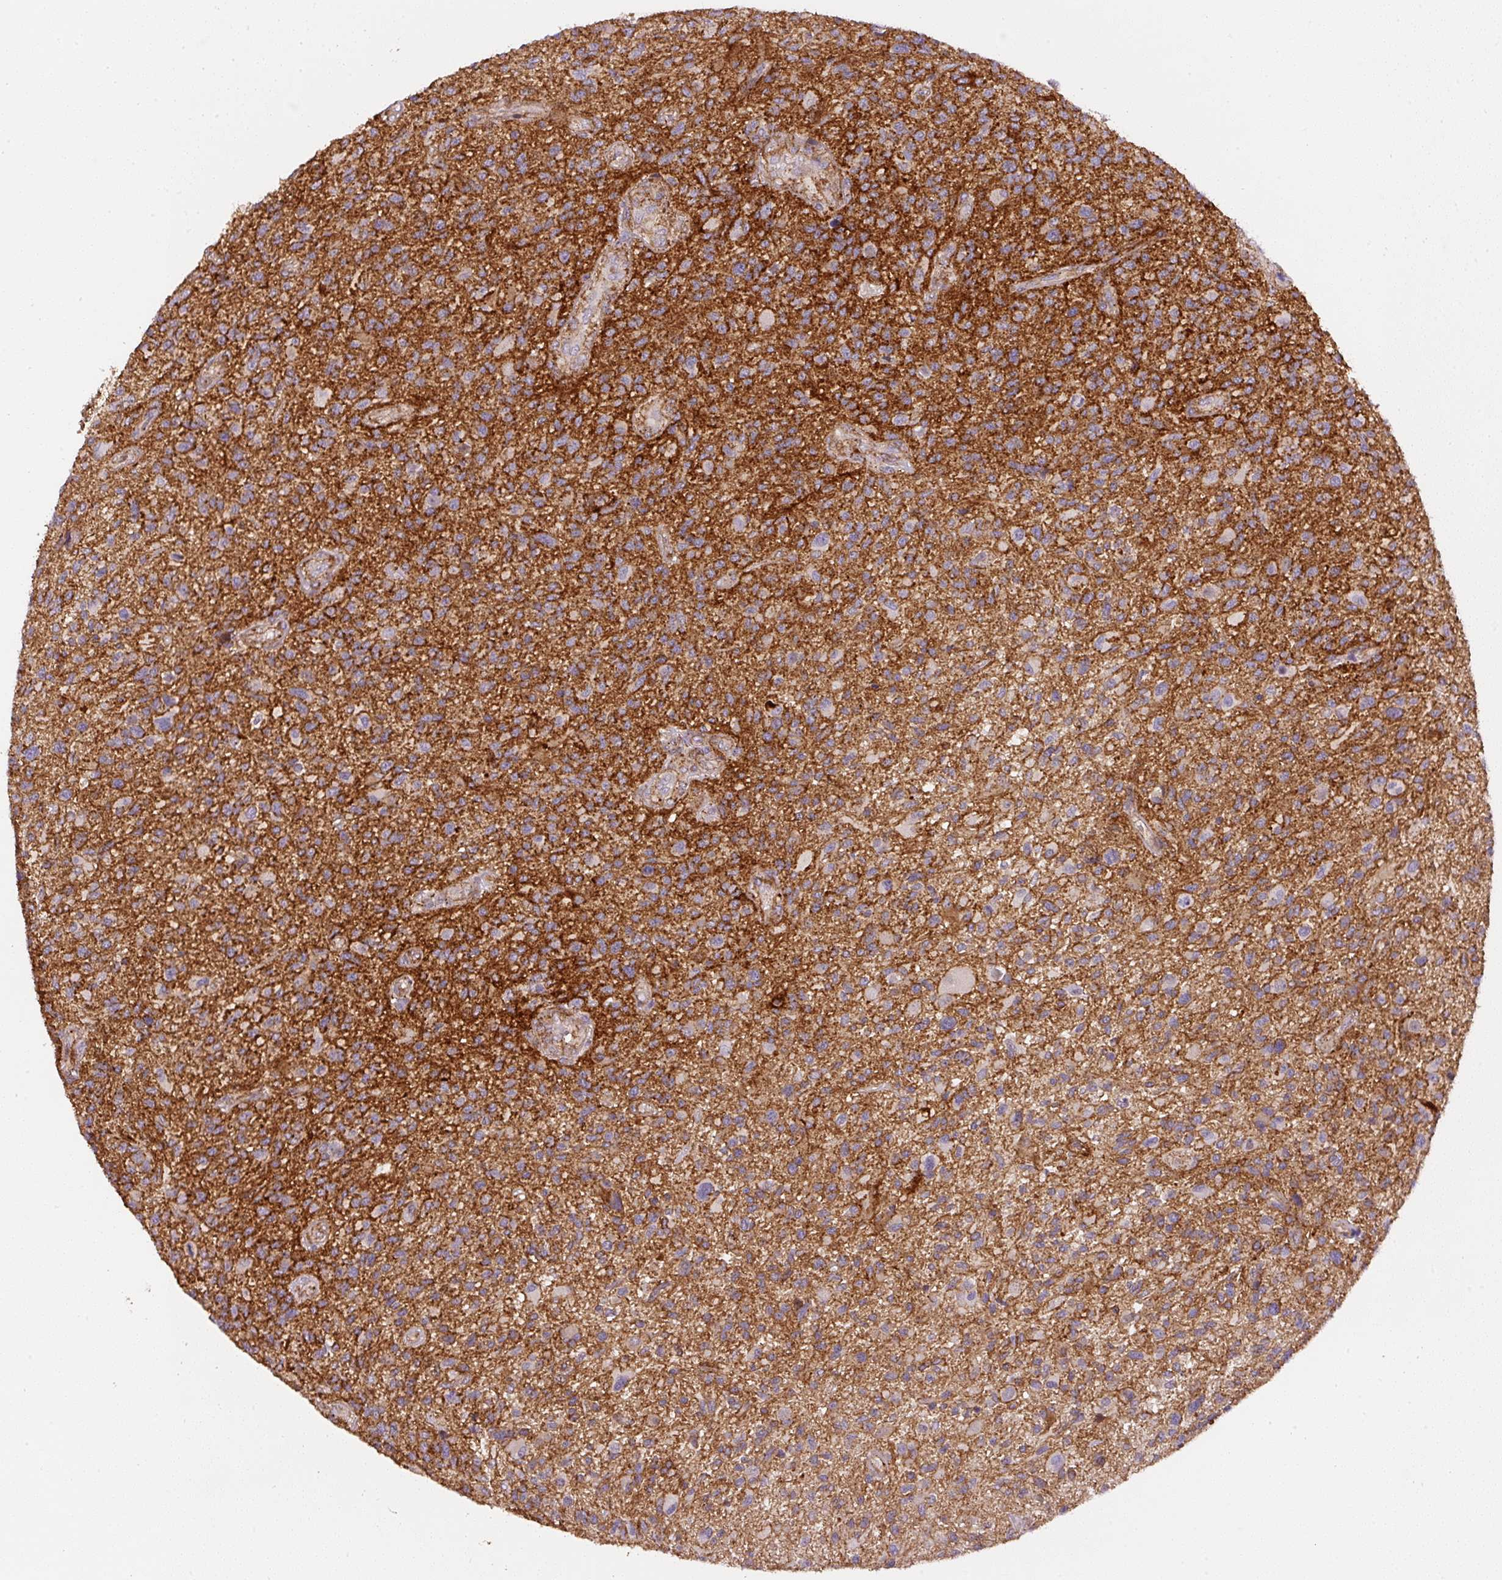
{"staining": {"intensity": "moderate", "quantity": "<25%", "location": "cytoplasmic/membranous"}, "tissue": "glioma", "cell_type": "Tumor cells", "image_type": "cancer", "snomed": [{"axis": "morphology", "description": "Glioma, malignant, High grade"}, {"axis": "topography", "description": "Brain"}], "caption": "The immunohistochemical stain labels moderate cytoplasmic/membranous expression in tumor cells of malignant glioma (high-grade) tissue. (DAB = brown stain, brightfield microscopy at high magnification).", "gene": "RNF170", "patient": {"sex": "male", "age": 47}}